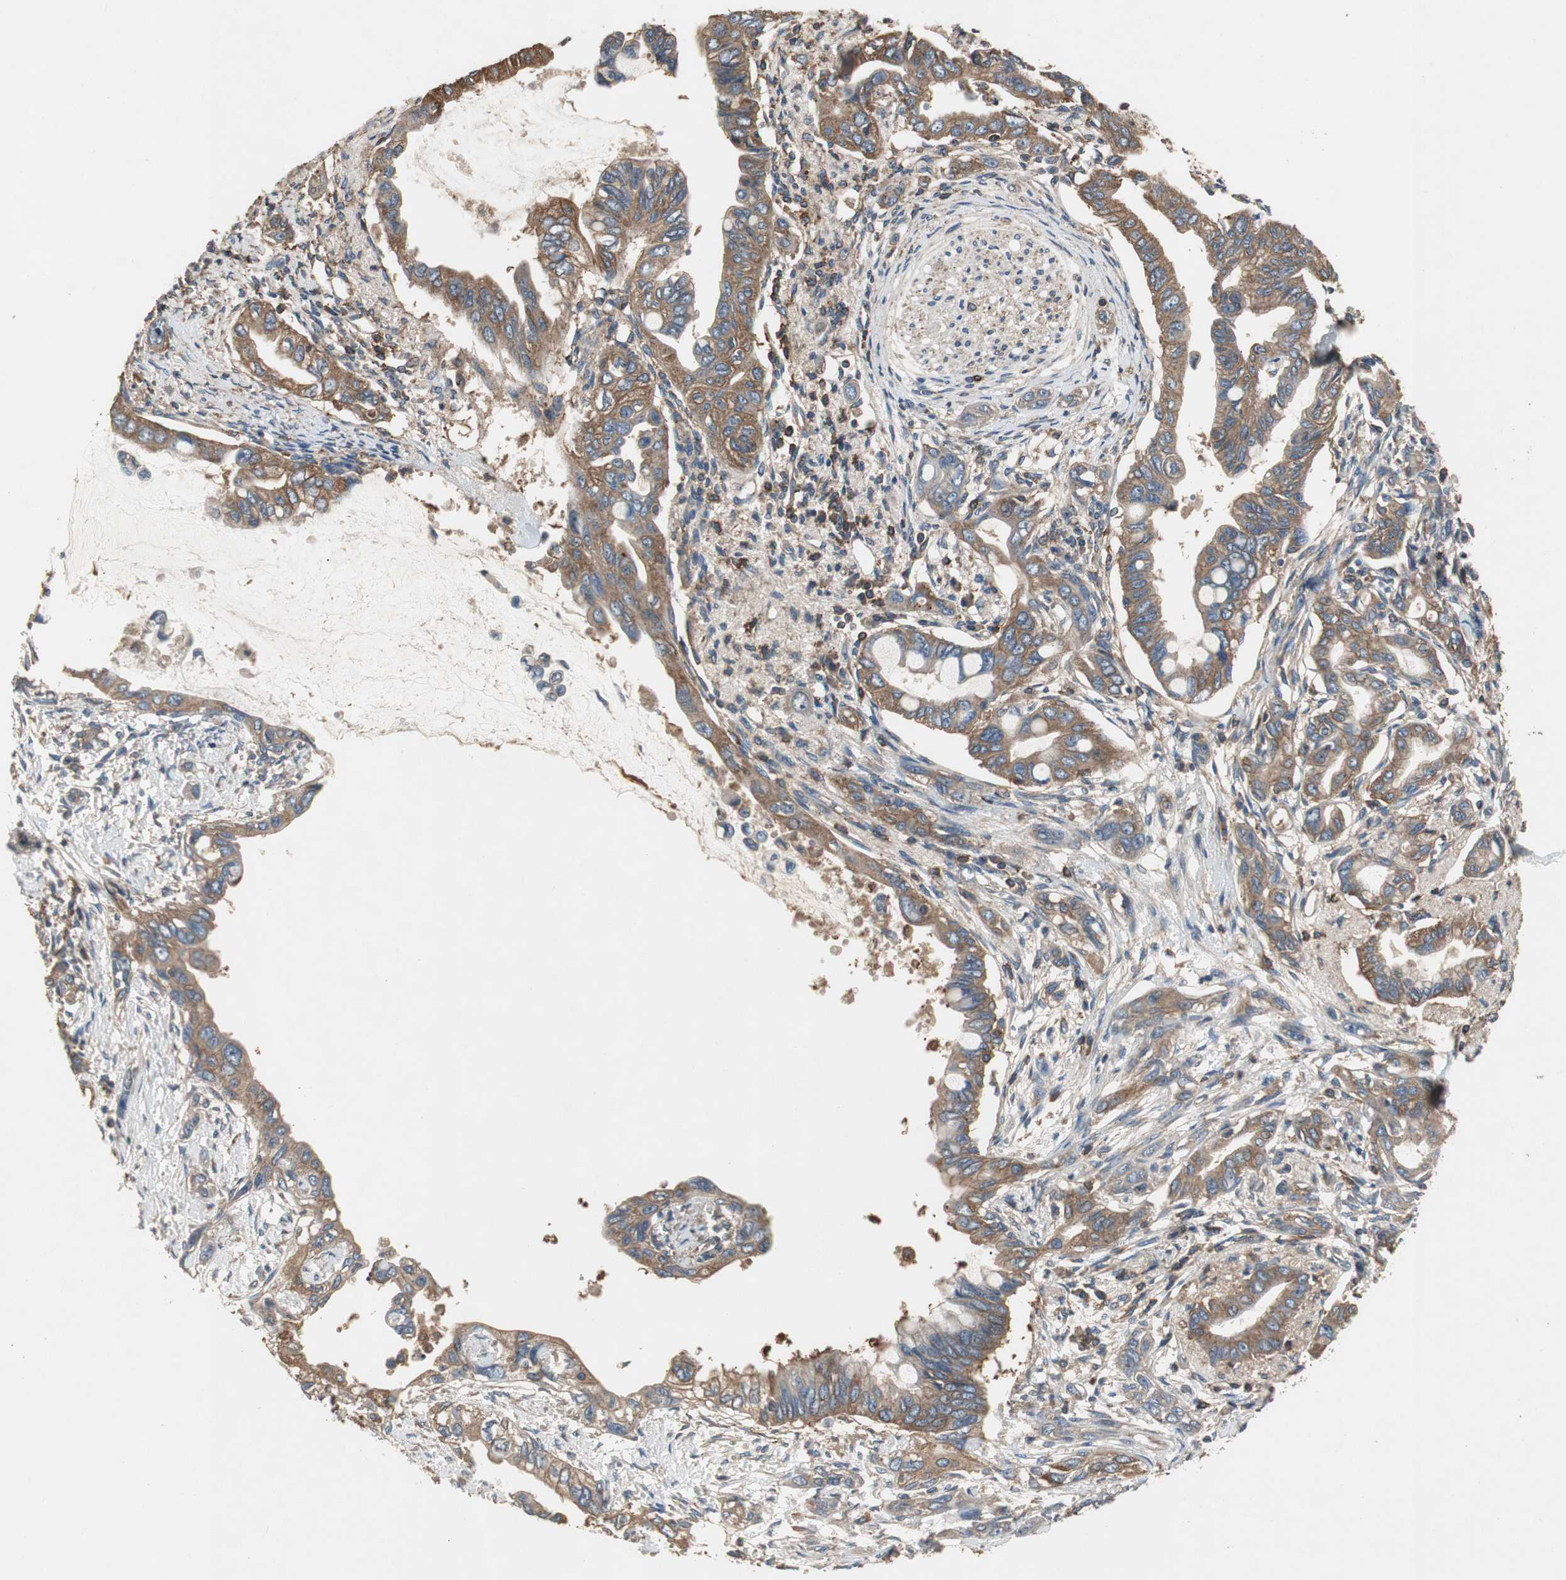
{"staining": {"intensity": "moderate", "quantity": ">75%", "location": "cytoplasmic/membranous"}, "tissue": "pancreatic cancer", "cell_type": "Tumor cells", "image_type": "cancer", "snomed": [{"axis": "morphology", "description": "Adenocarcinoma, NOS"}, {"axis": "topography", "description": "Pancreas"}], "caption": "An immunohistochemistry (IHC) micrograph of tumor tissue is shown. Protein staining in brown highlights moderate cytoplasmic/membranous positivity in pancreatic cancer (adenocarcinoma) within tumor cells.", "gene": "TNFRSF14", "patient": {"sex": "female", "age": 60}}